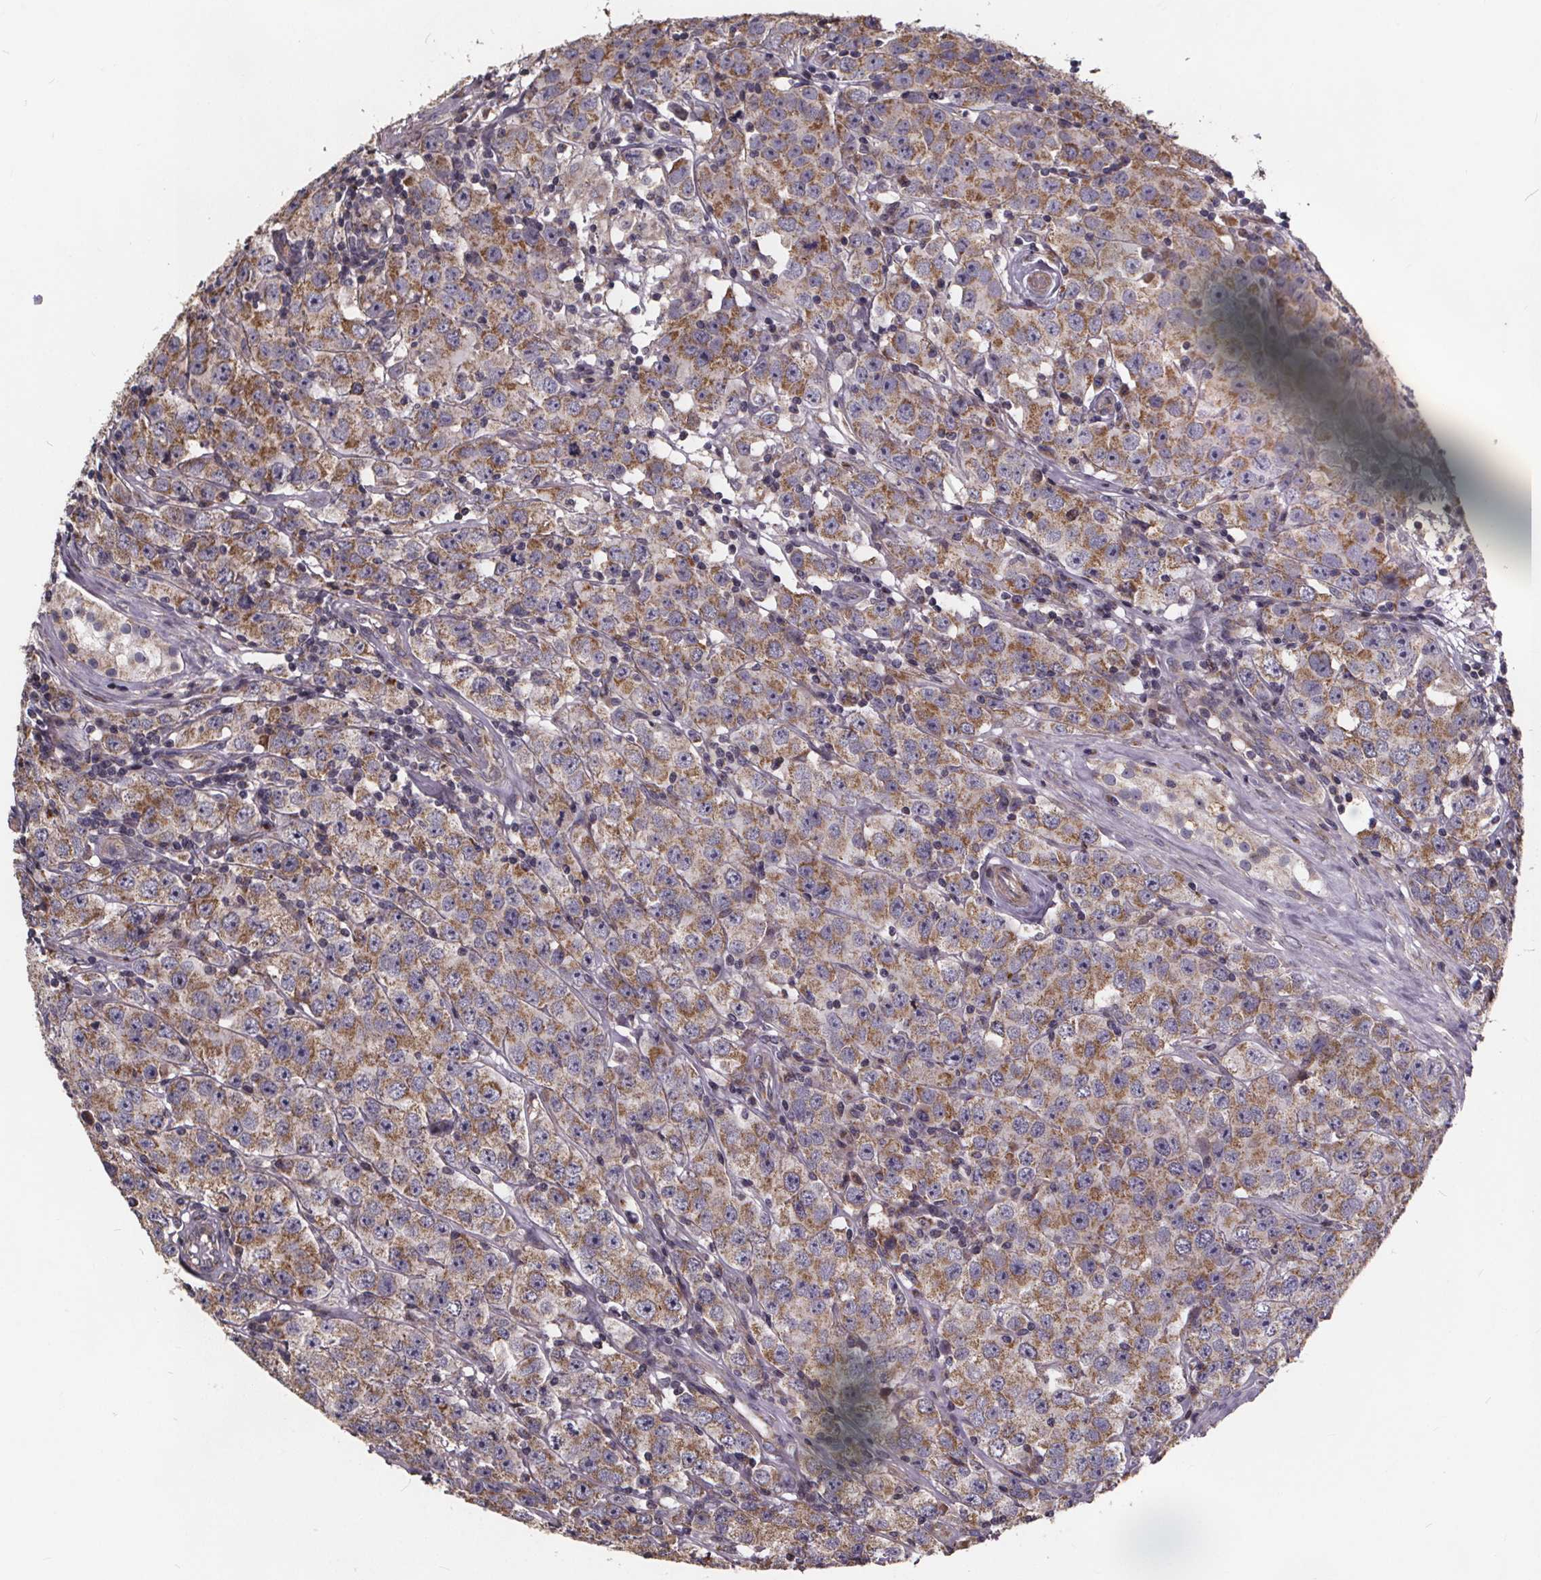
{"staining": {"intensity": "moderate", "quantity": ">75%", "location": "cytoplasmic/membranous"}, "tissue": "testis cancer", "cell_type": "Tumor cells", "image_type": "cancer", "snomed": [{"axis": "morphology", "description": "Seminoma, NOS"}, {"axis": "topography", "description": "Testis"}], "caption": "Testis cancer (seminoma) stained with DAB immunohistochemistry (IHC) shows medium levels of moderate cytoplasmic/membranous positivity in about >75% of tumor cells.", "gene": "YME1L1", "patient": {"sex": "male", "age": 52}}